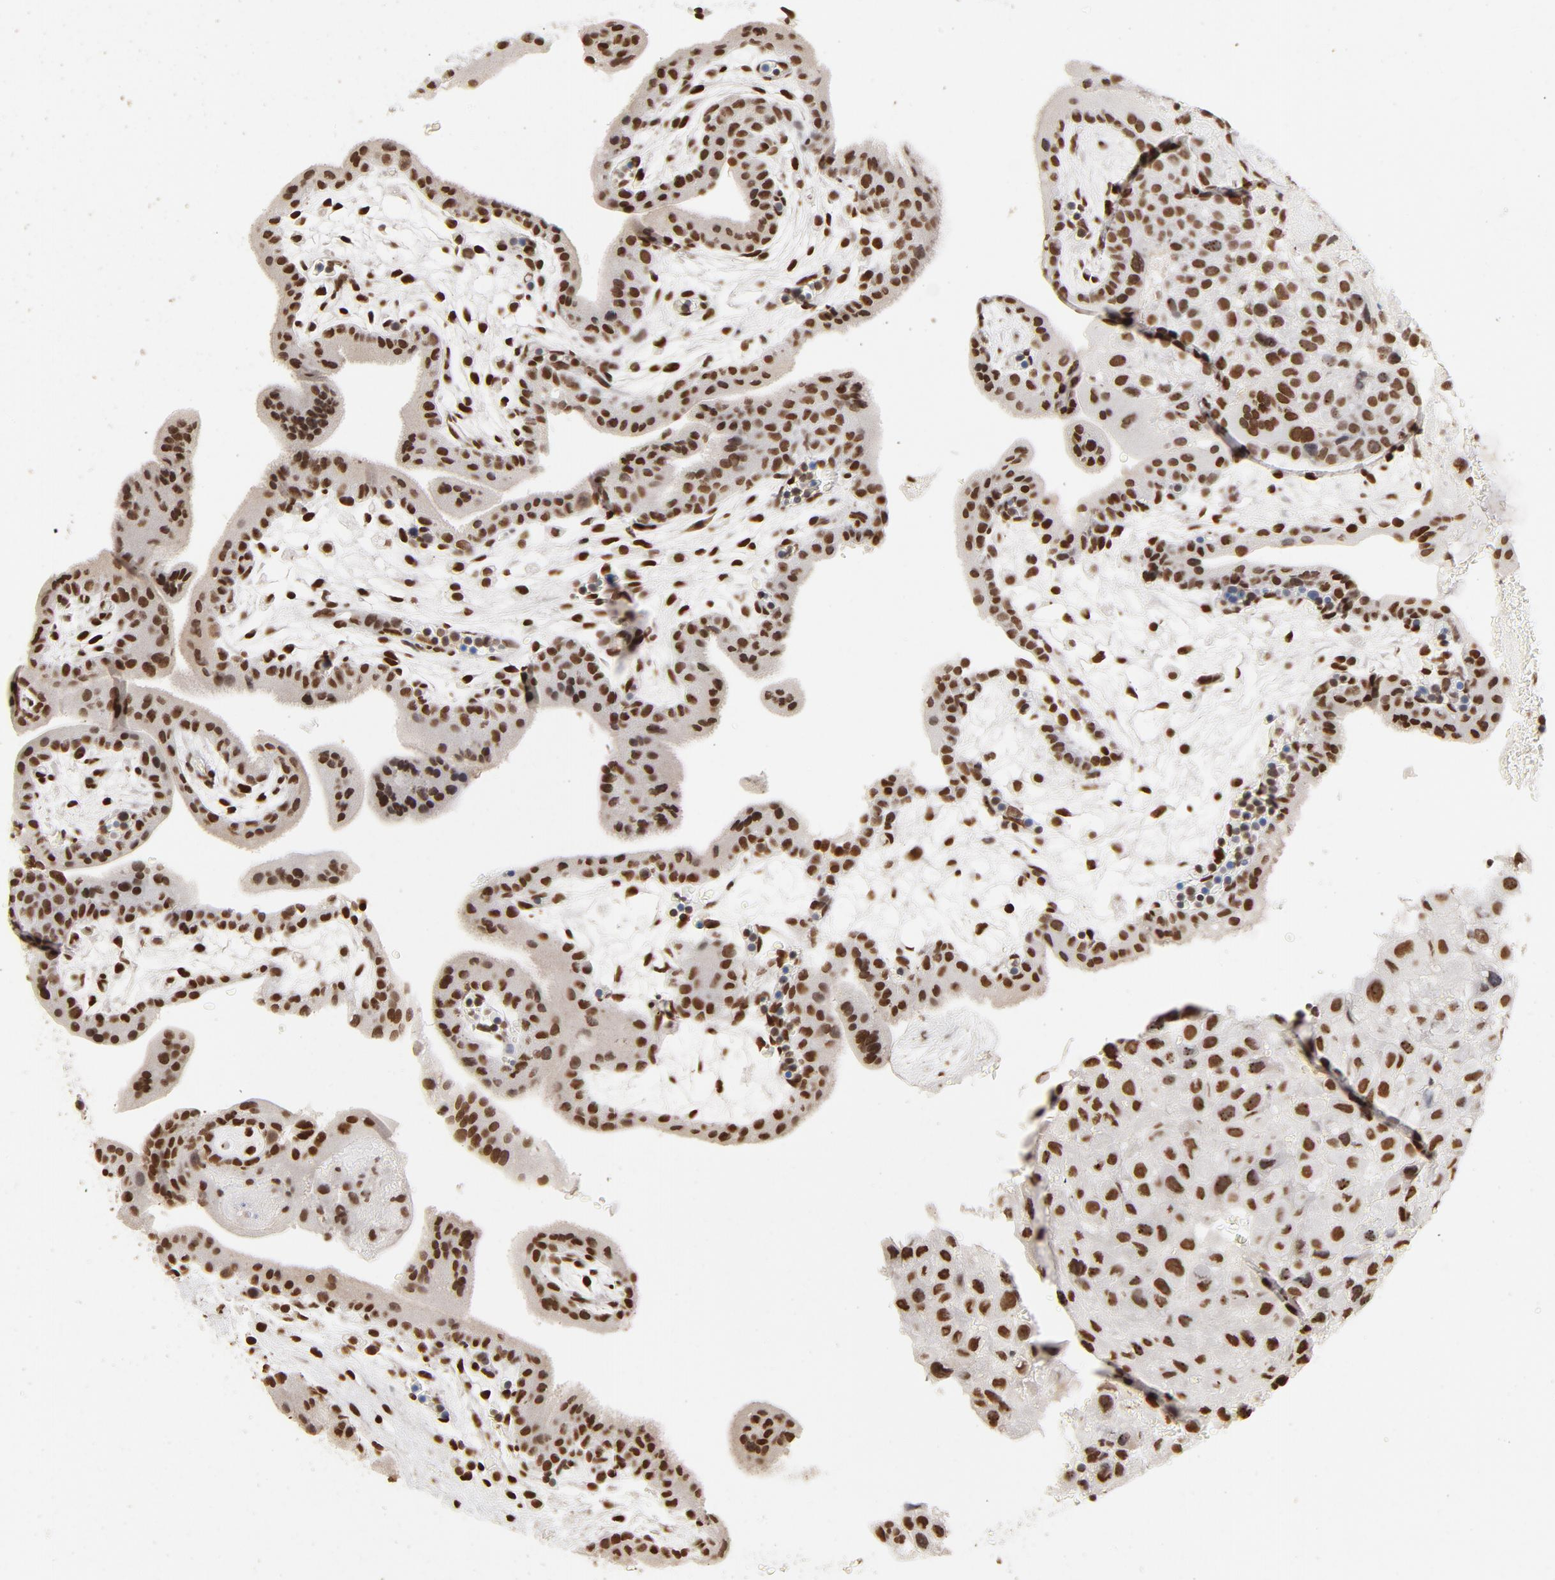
{"staining": {"intensity": "strong", "quantity": ">75%", "location": "nuclear"}, "tissue": "placenta", "cell_type": "Decidual cells", "image_type": "normal", "snomed": [{"axis": "morphology", "description": "Normal tissue, NOS"}, {"axis": "topography", "description": "Placenta"}], "caption": "Brown immunohistochemical staining in normal human placenta demonstrates strong nuclear expression in about >75% of decidual cells. The staining was performed using DAB (3,3'-diaminobenzidine), with brown indicating positive protein expression. Nuclei are stained blue with hematoxylin.", "gene": "TP53BP1", "patient": {"sex": "female", "age": 35}}